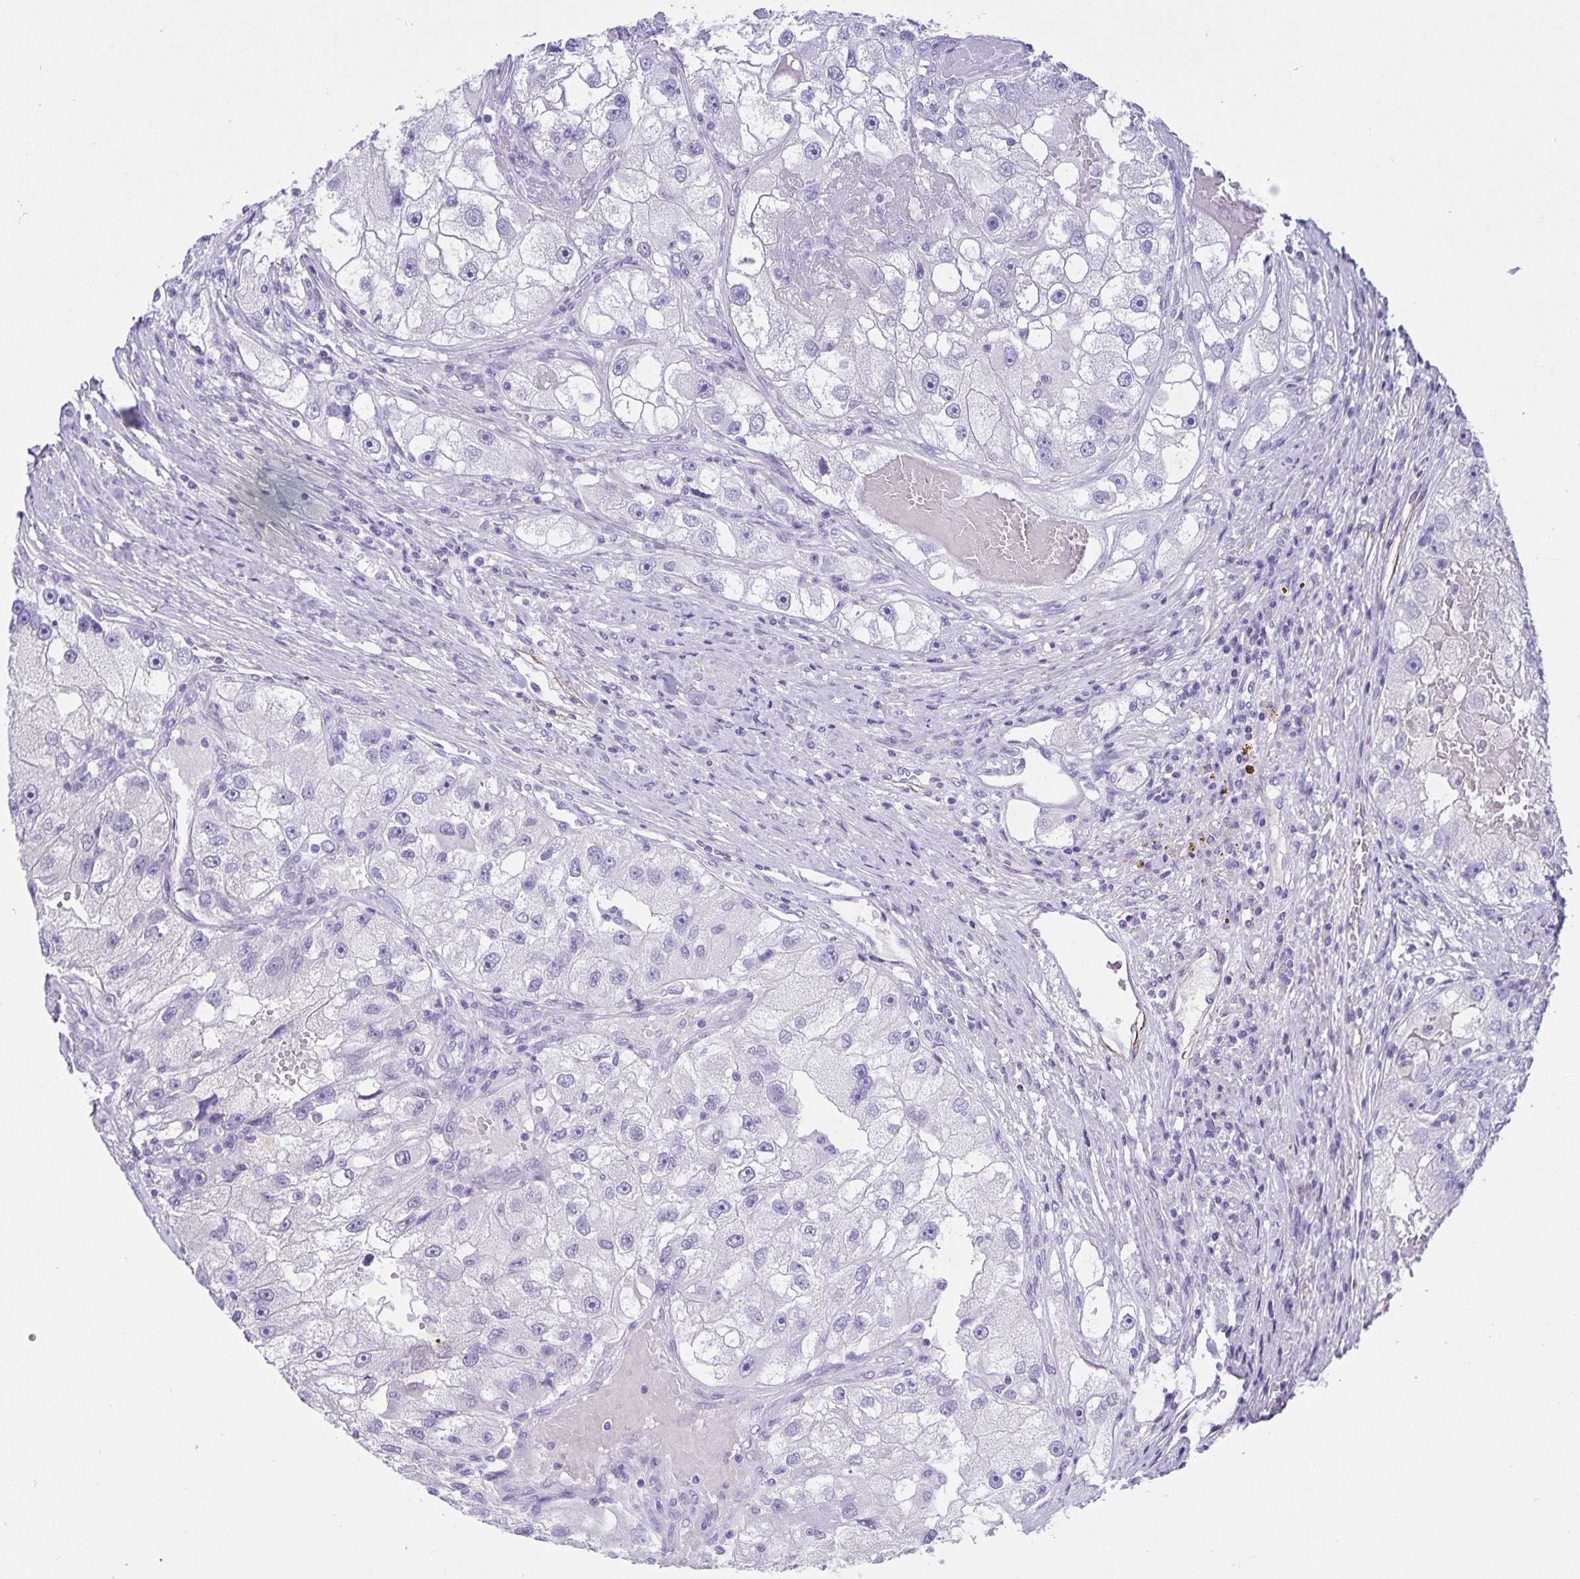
{"staining": {"intensity": "negative", "quantity": "none", "location": "none"}, "tissue": "renal cancer", "cell_type": "Tumor cells", "image_type": "cancer", "snomed": [{"axis": "morphology", "description": "Adenocarcinoma, NOS"}, {"axis": "topography", "description": "Kidney"}], "caption": "Micrograph shows no protein positivity in tumor cells of adenocarcinoma (renal) tissue.", "gene": "UBQLN3", "patient": {"sex": "male", "age": 63}}